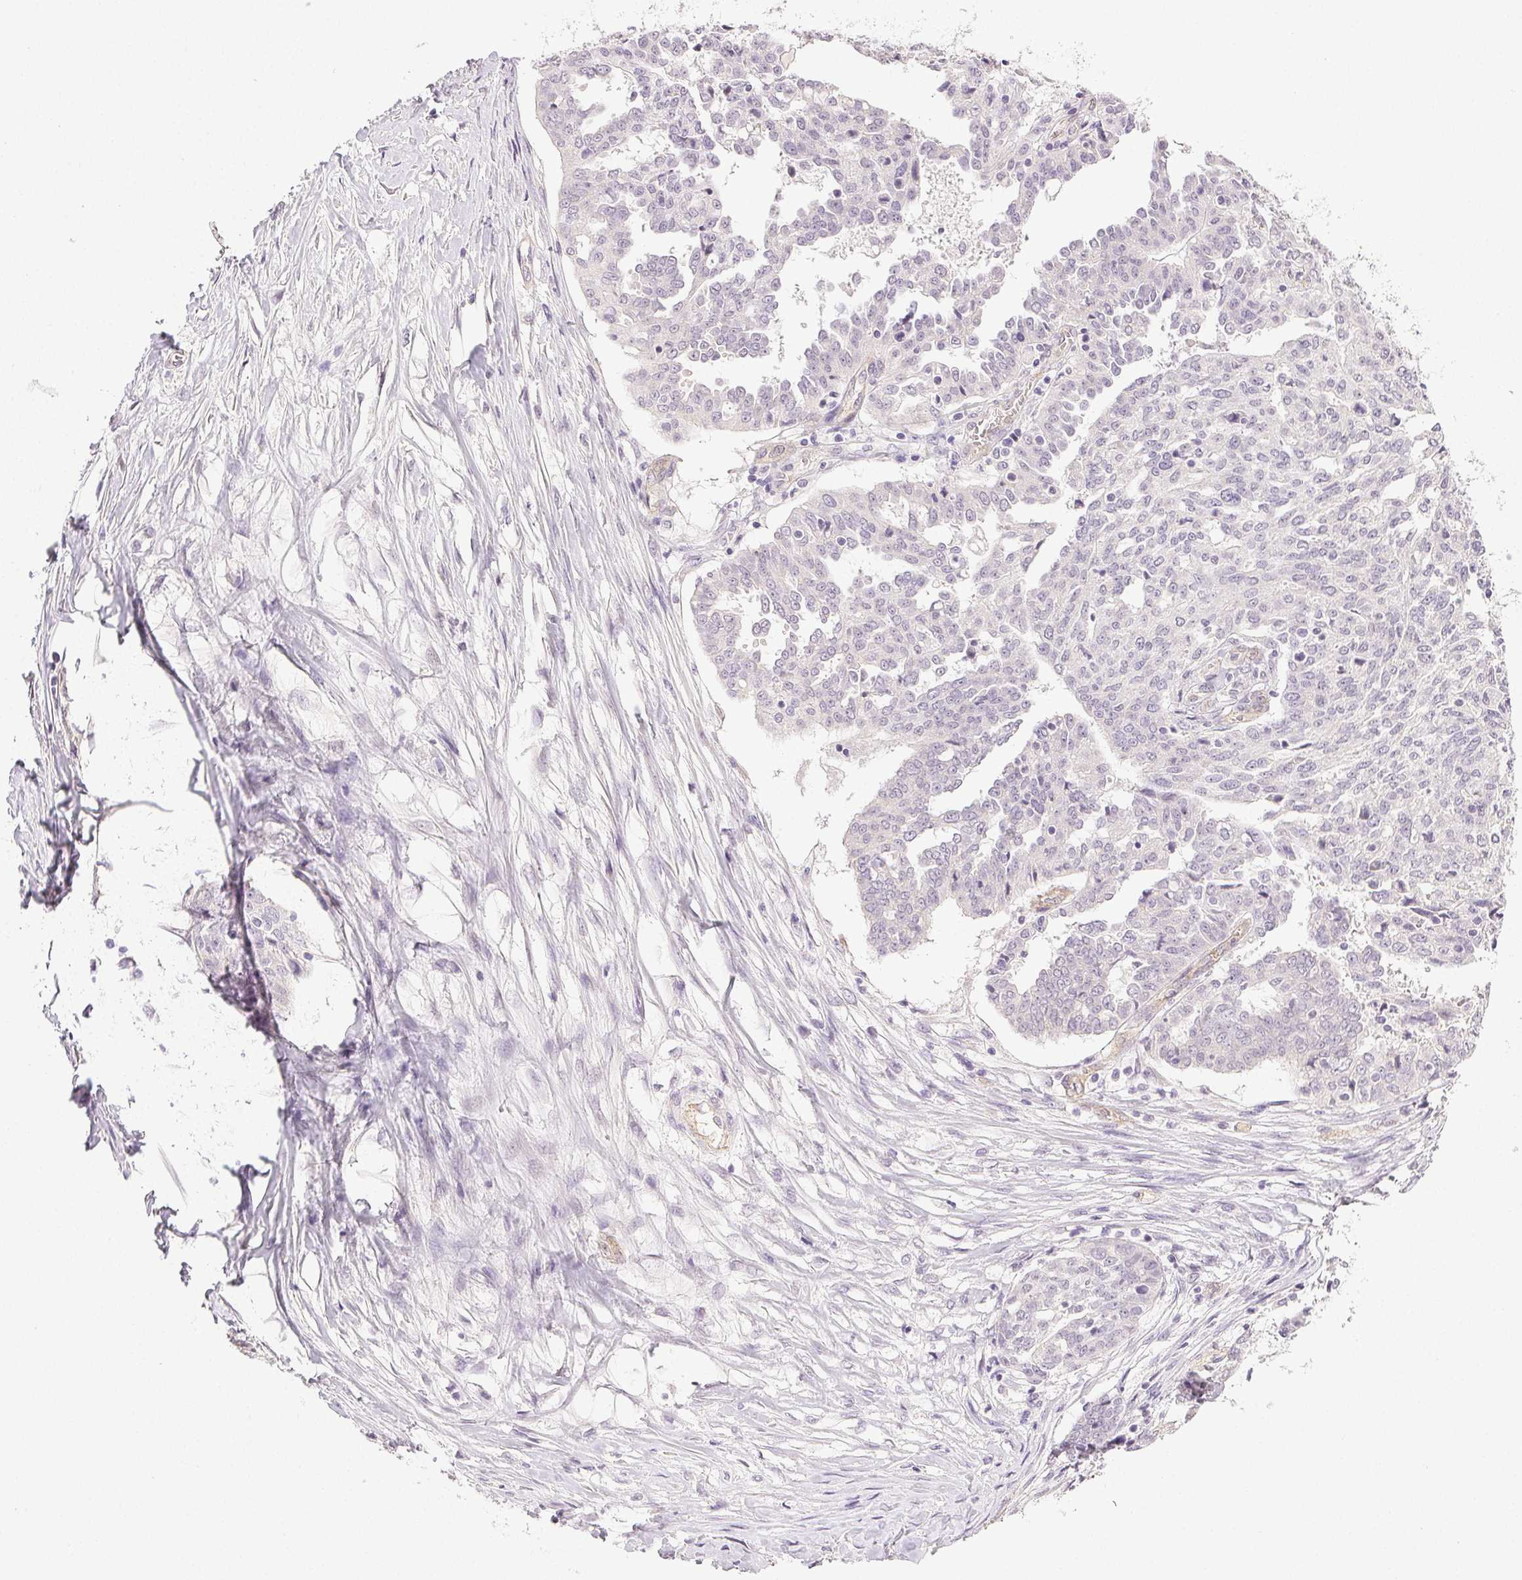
{"staining": {"intensity": "negative", "quantity": "none", "location": "none"}, "tissue": "ovarian cancer", "cell_type": "Tumor cells", "image_type": "cancer", "snomed": [{"axis": "morphology", "description": "Cystadenocarcinoma, serous, NOS"}, {"axis": "topography", "description": "Ovary"}], "caption": "The micrograph displays no significant expression in tumor cells of ovarian serous cystadenocarcinoma.", "gene": "PLCB1", "patient": {"sex": "female", "age": 67}}